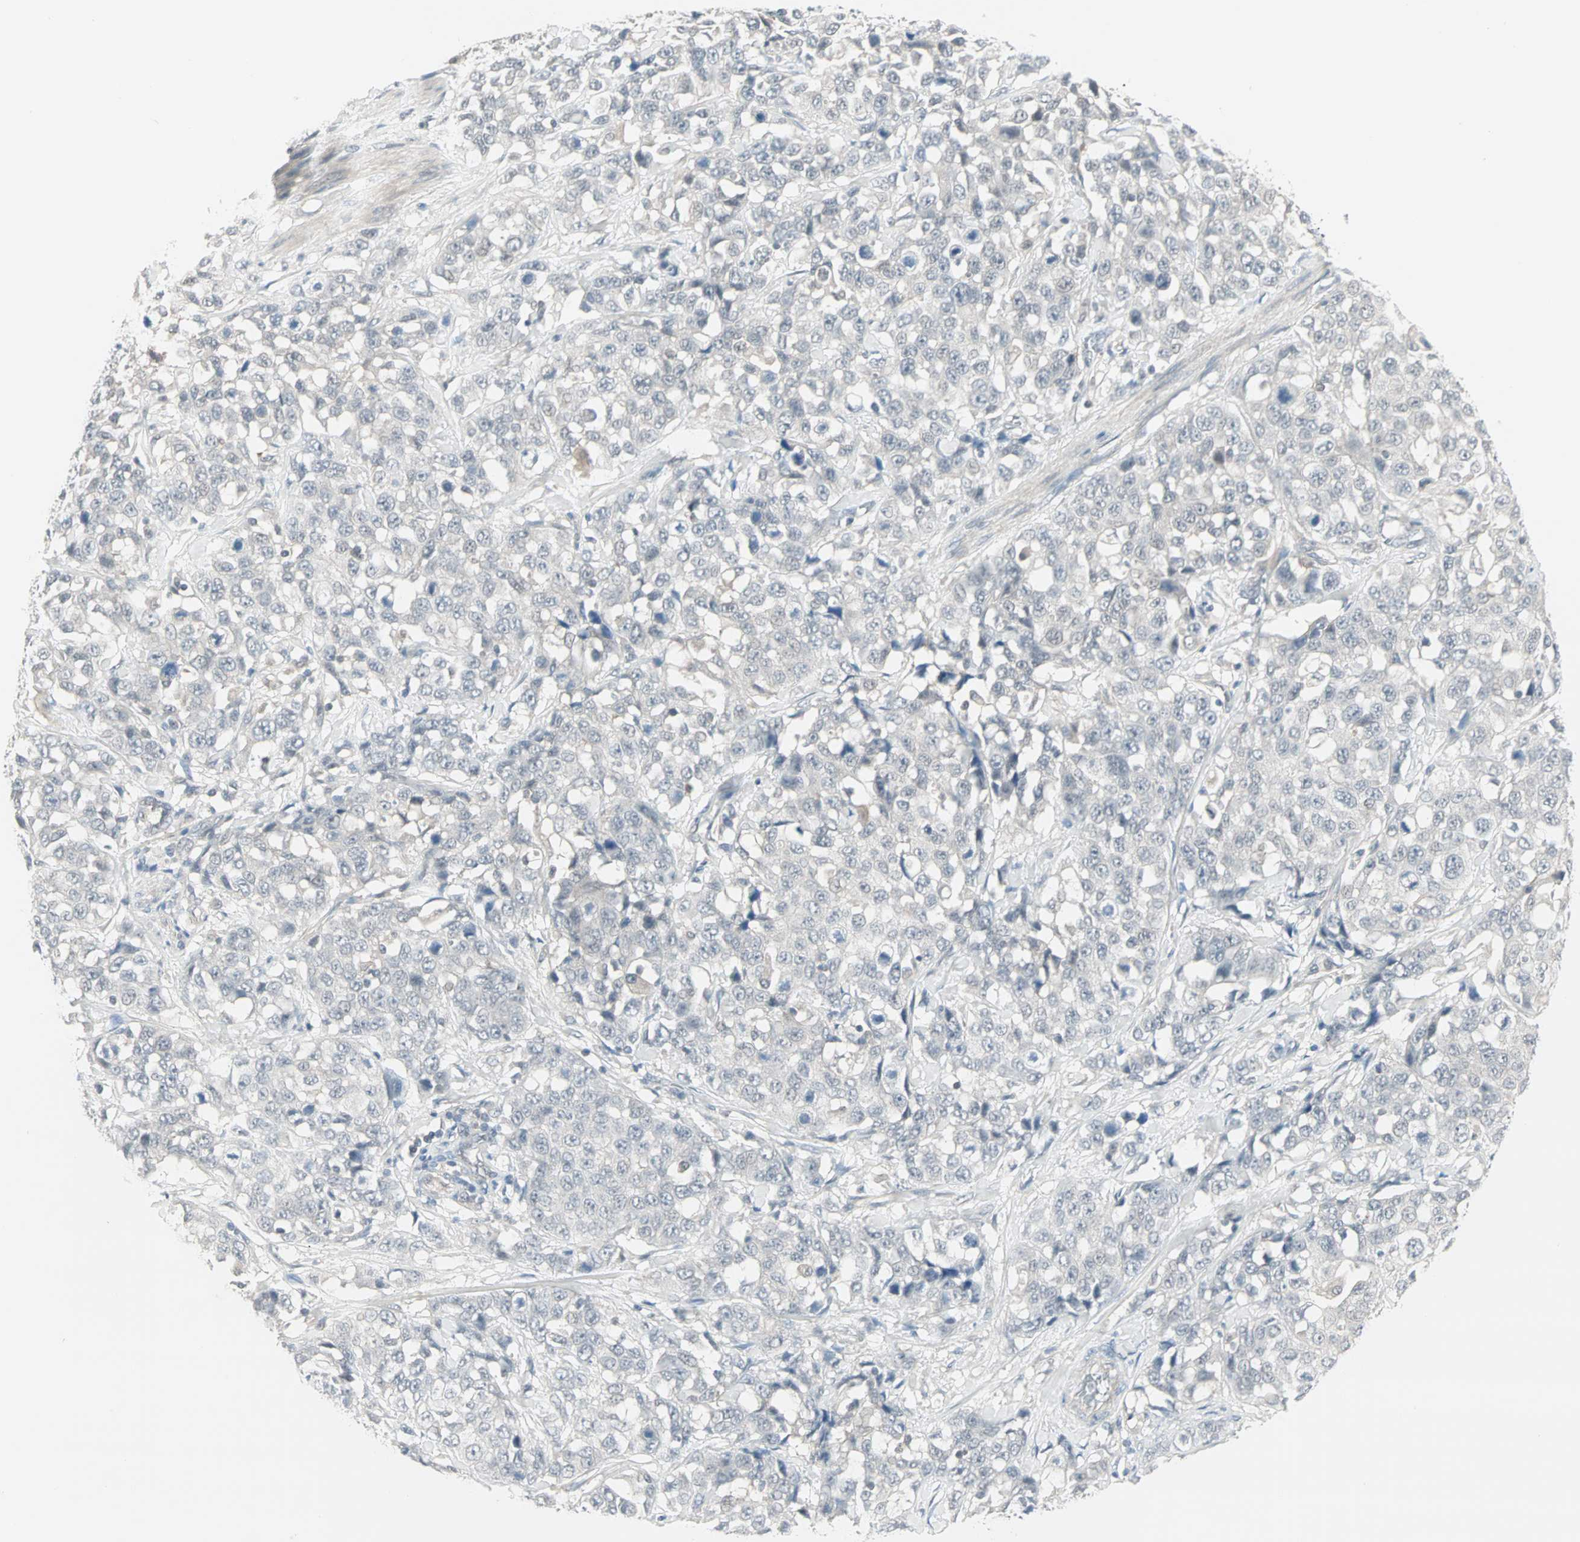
{"staining": {"intensity": "negative", "quantity": "none", "location": "none"}, "tissue": "stomach cancer", "cell_type": "Tumor cells", "image_type": "cancer", "snomed": [{"axis": "morphology", "description": "Normal tissue, NOS"}, {"axis": "morphology", "description": "Adenocarcinoma, NOS"}, {"axis": "topography", "description": "Stomach"}], "caption": "Tumor cells show no significant protein expression in stomach cancer (adenocarcinoma).", "gene": "PTPA", "patient": {"sex": "male", "age": 48}}